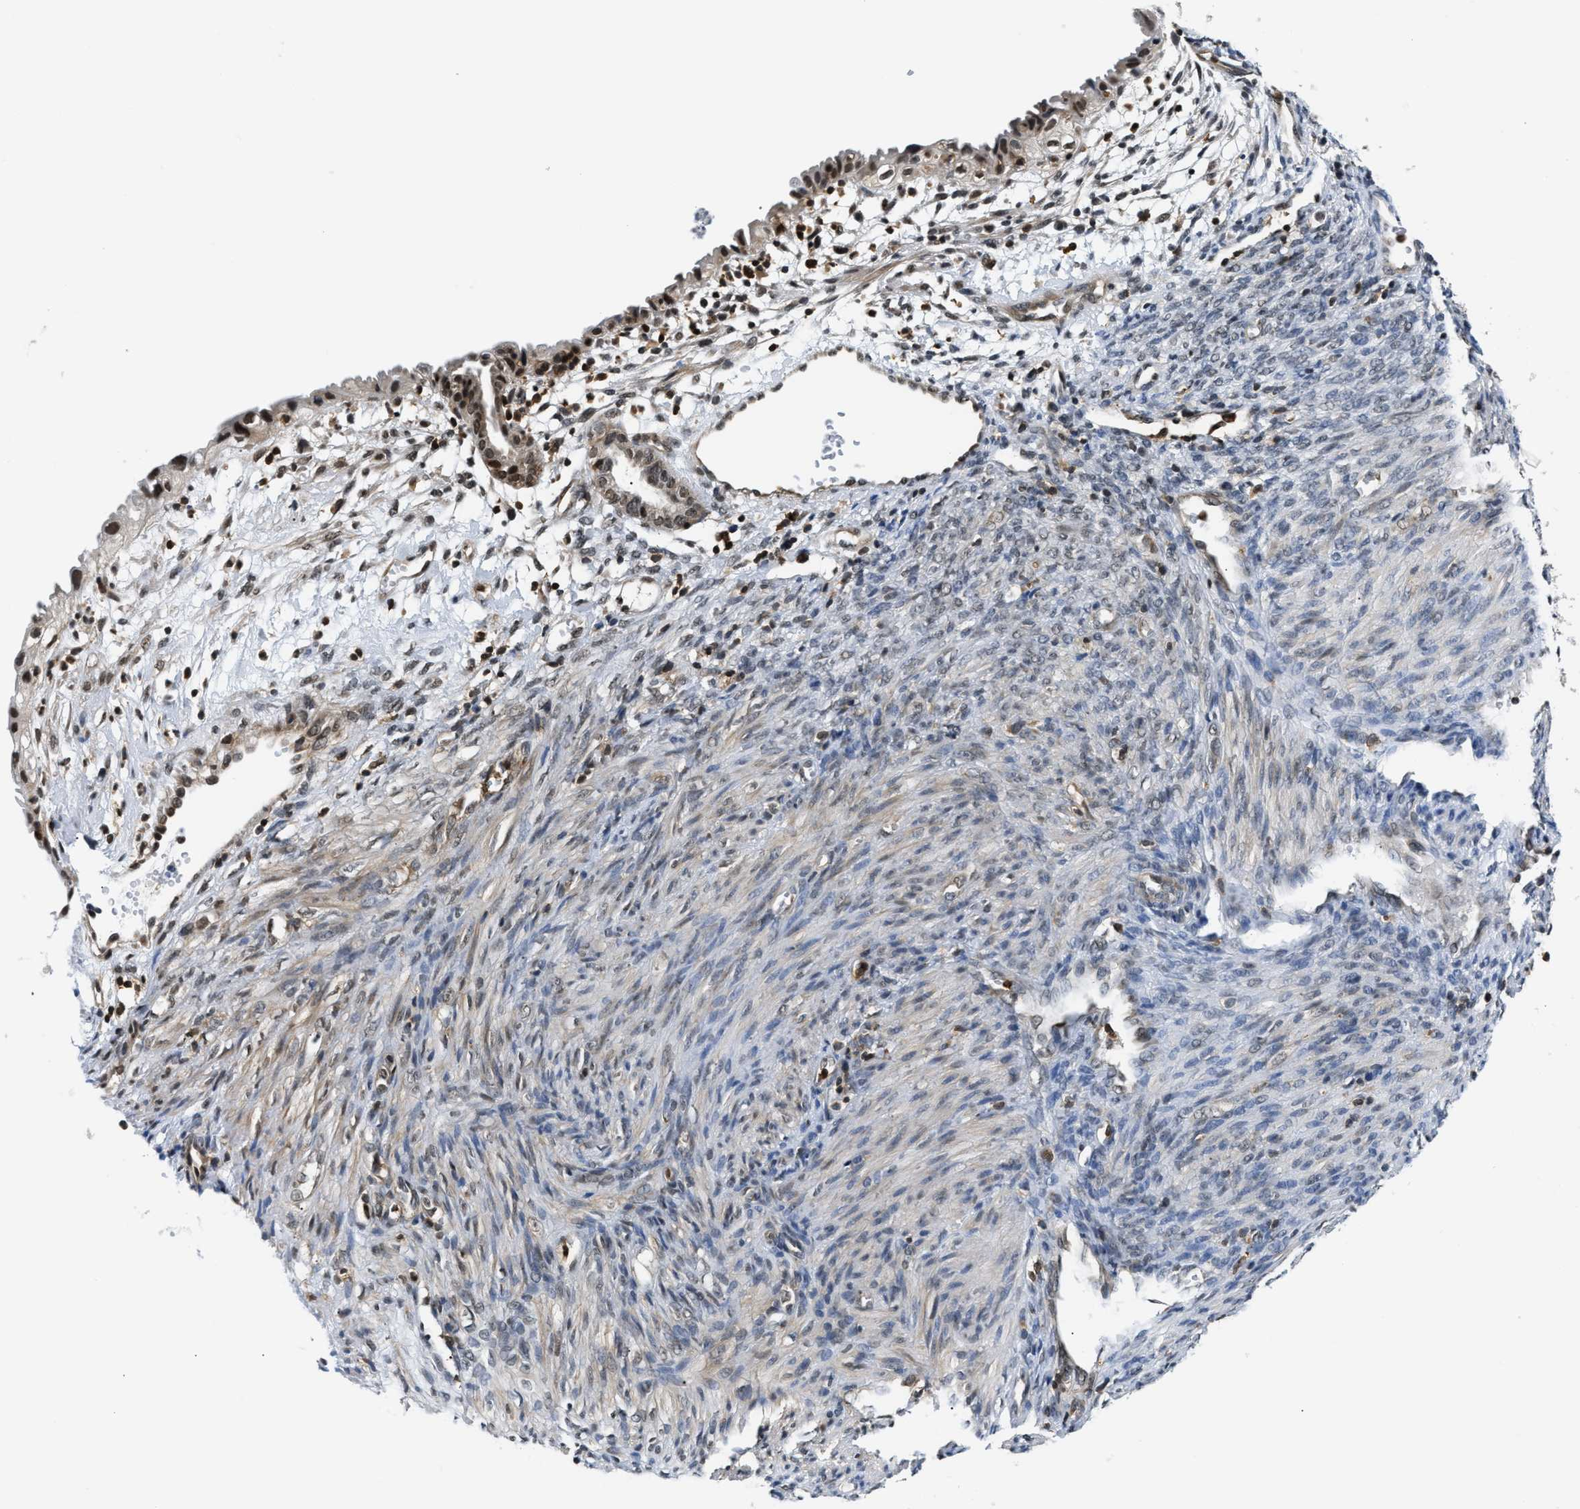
{"staining": {"intensity": "weak", "quantity": ">75%", "location": "nuclear"}, "tissue": "cervical cancer", "cell_type": "Tumor cells", "image_type": "cancer", "snomed": [{"axis": "morphology", "description": "Normal tissue, NOS"}, {"axis": "morphology", "description": "Adenocarcinoma, NOS"}, {"axis": "topography", "description": "Cervix"}, {"axis": "topography", "description": "Endometrium"}], "caption": "Human adenocarcinoma (cervical) stained for a protein (brown) demonstrates weak nuclear positive positivity in approximately >75% of tumor cells.", "gene": "STK10", "patient": {"sex": "female", "age": 86}}